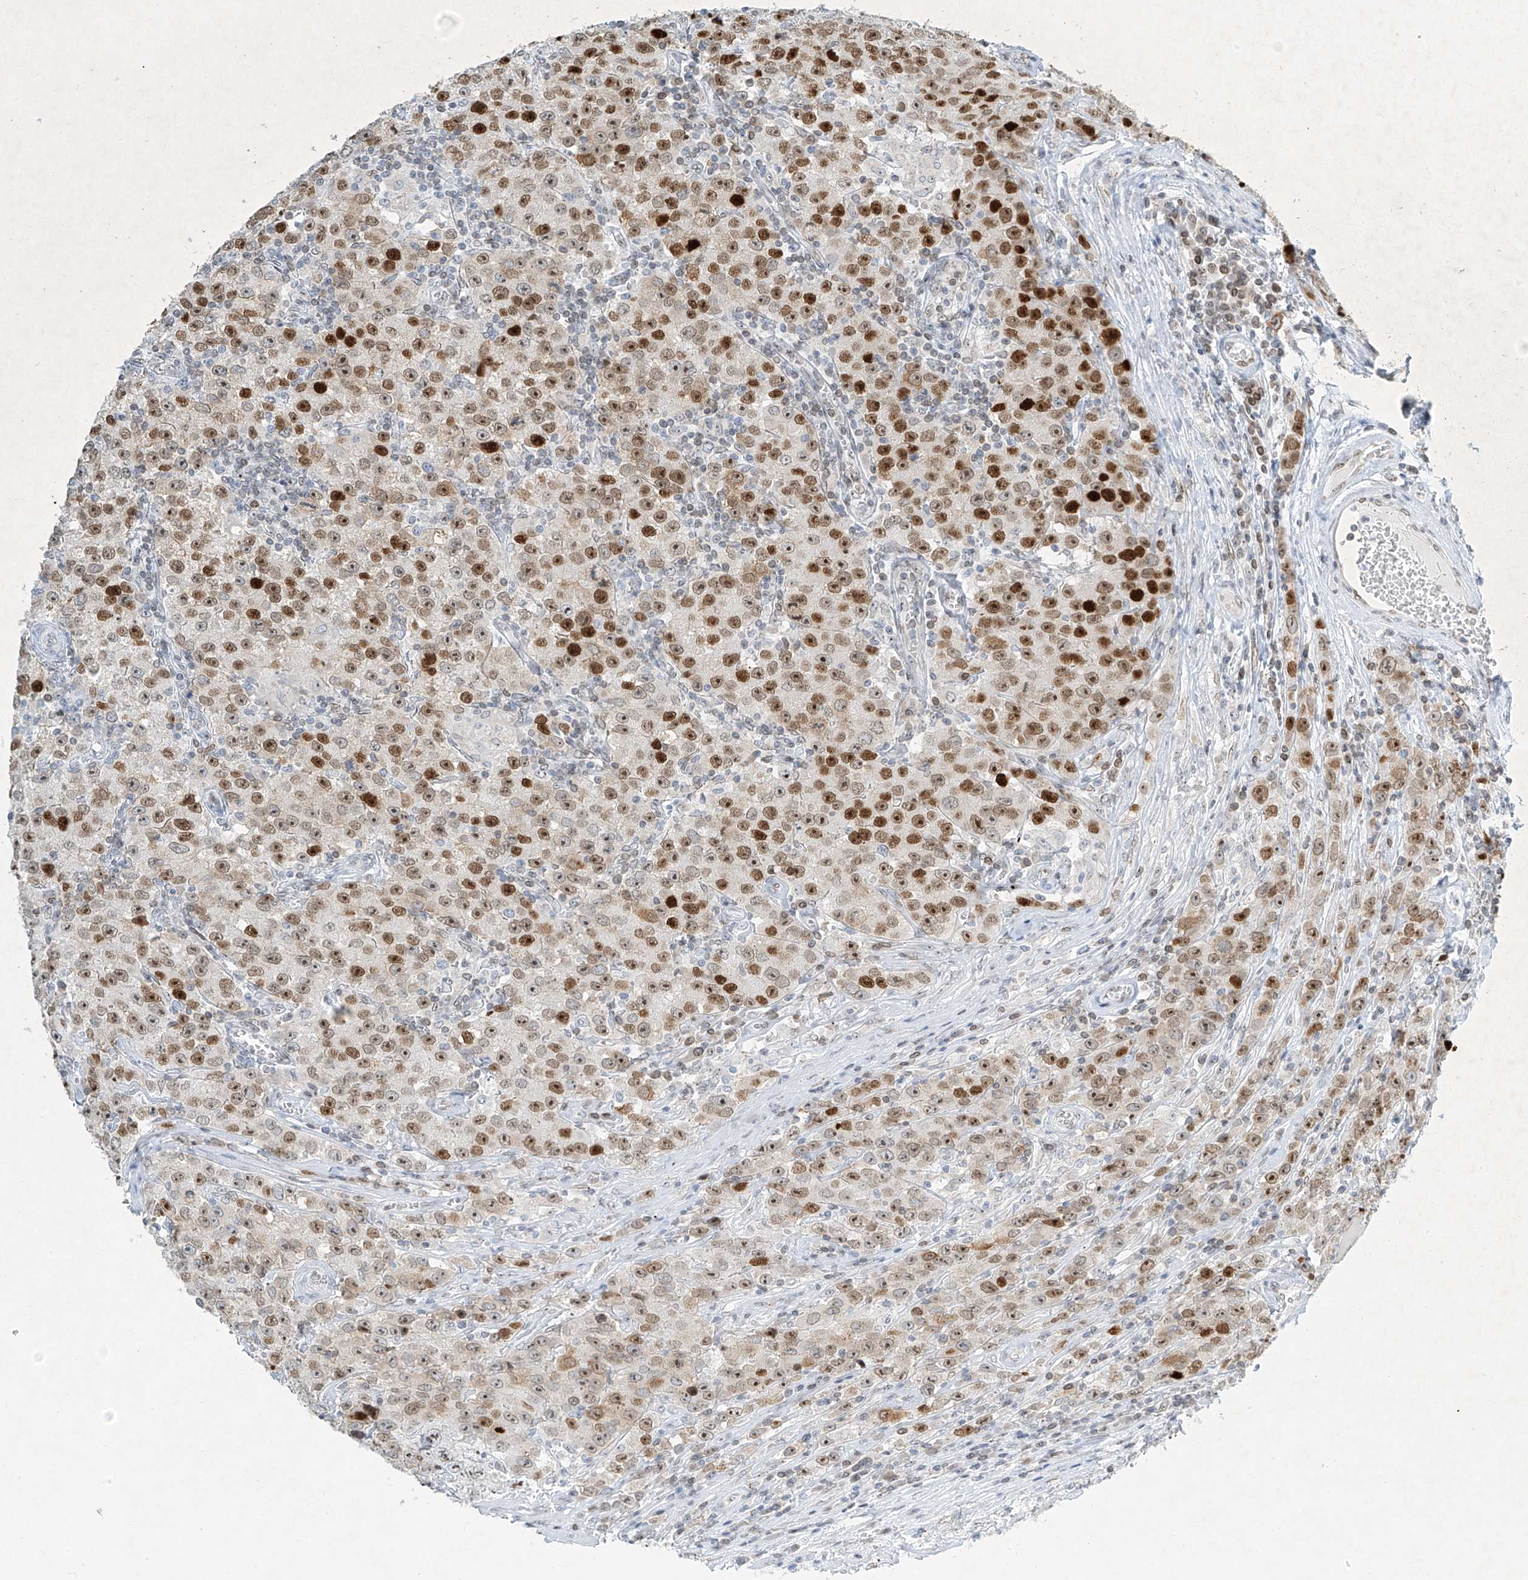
{"staining": {"intensity": "moderate", "quantity": ">75%", "location": "nuclear"}, "tissue": "testis cancer", "cell_type": "Tumor cells", "image_type": "cancer", "snomed": [{"axis": "morphology", "description": "Seminoma, NOS"}, {"axis": "morphology", "description": "Carcinoma, Embryonal, NOS"}, {"axis": "topography", "description": "Testis"}], "caption": "An IHC histopathology image of tumor tissue is shown. Protein staining in brown highlights moderate nuclear positivity in embryonal carcinoma (testis) within tumor cells.", "gene": "SAMD15", "patient": {"sex": "male", "age": 43}}